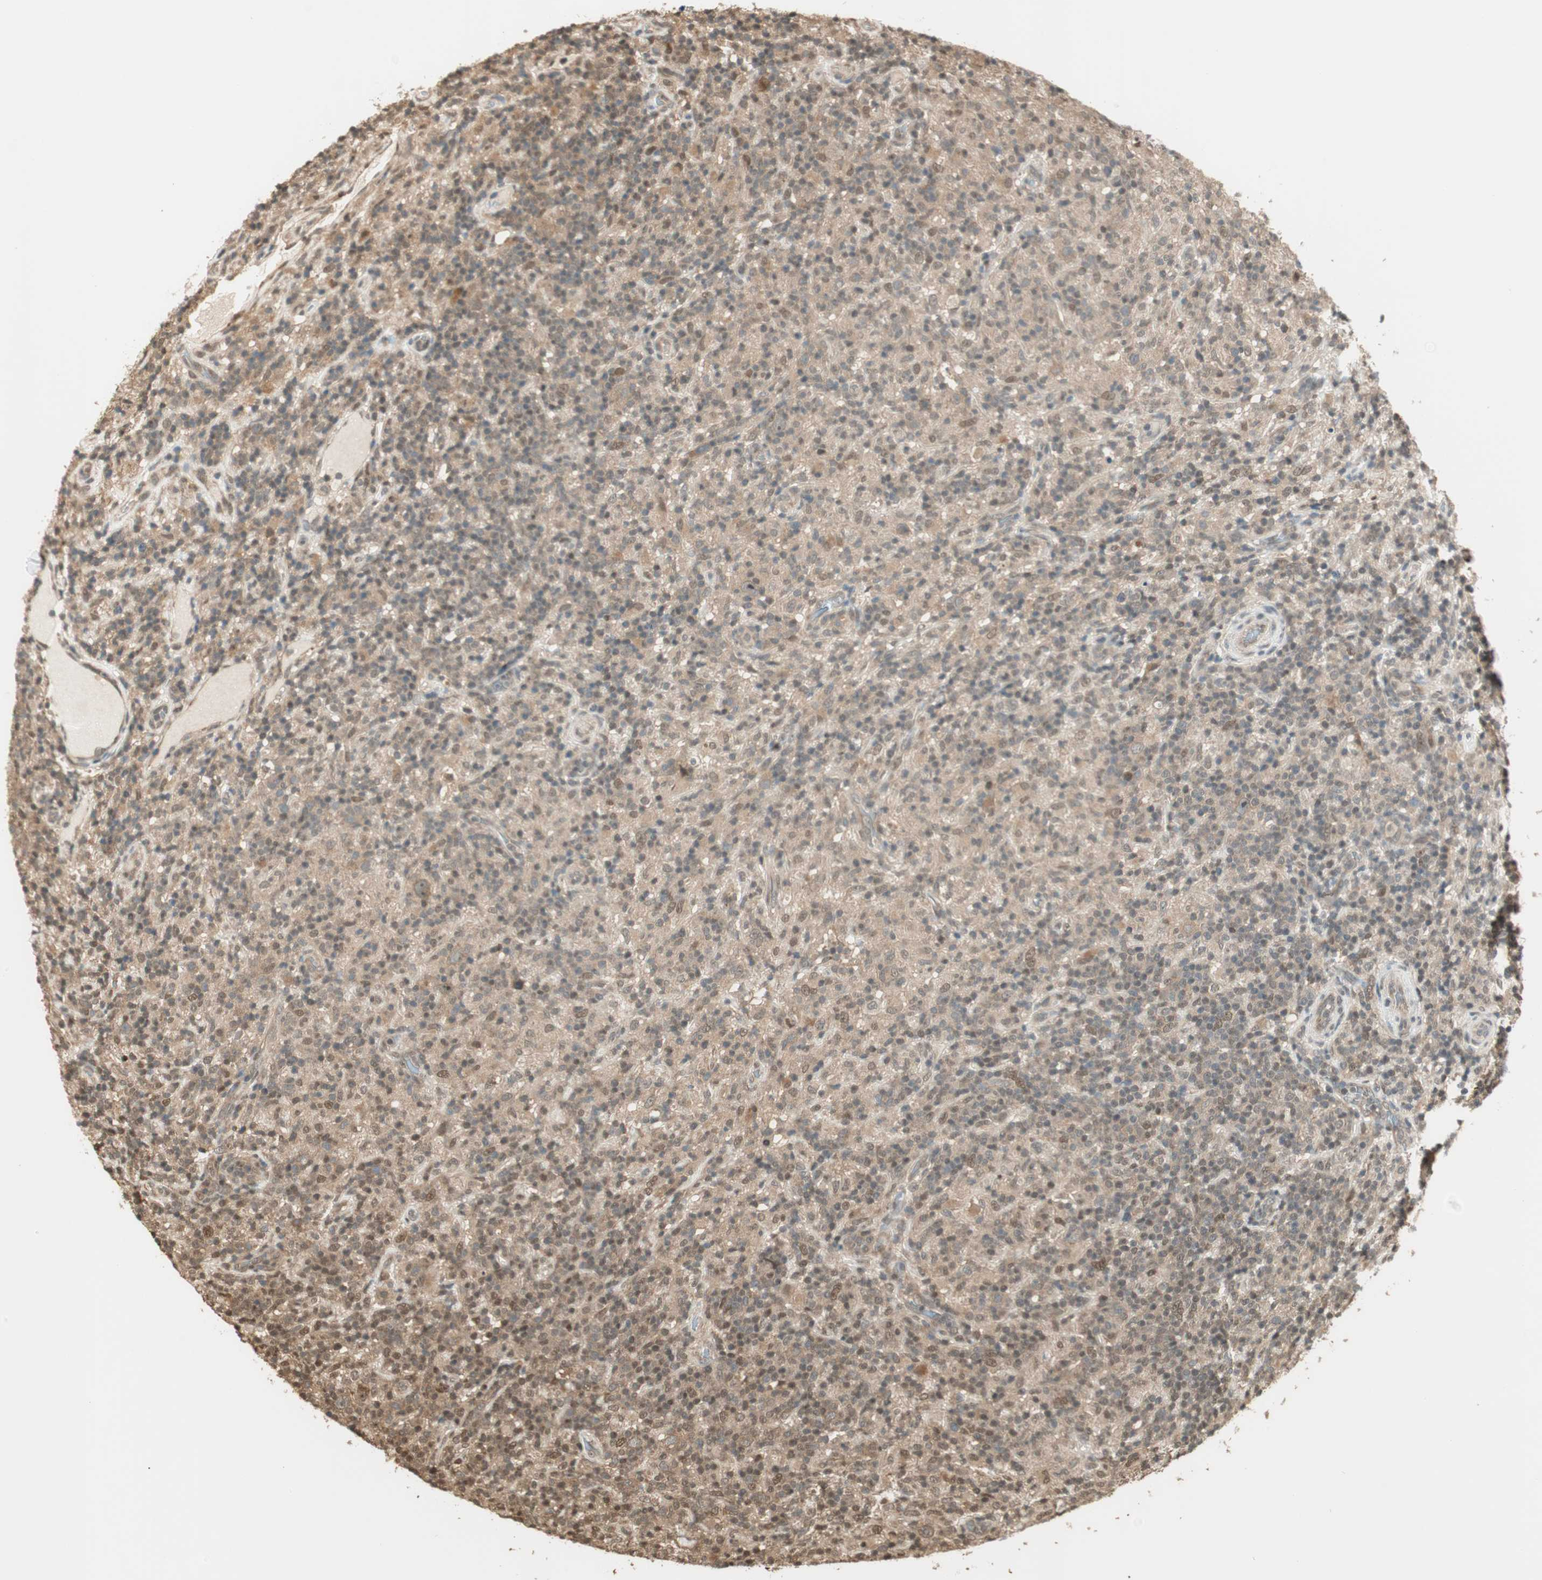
{"staining": {"intensity": "moderate", "quantity": ">75%", "location": "cytoplasmic/membranous"}, "tissue": "lymphoma", "cell_type": "Tumor cells", "image_type": "cancer", "snomed": [{"axis": "morphology", "description": "Hodgkin's disease, NOS"}, {"axis": "topography", "description": "Lymph node"}], "caption": "Protein expression analysis of Hodgkin's disease reveals moderate cytoplasmic/membranous expression in about >75% of tumor cells.", "gene": "ZNF443", "patient": {"sex": "male", "age": 70}}